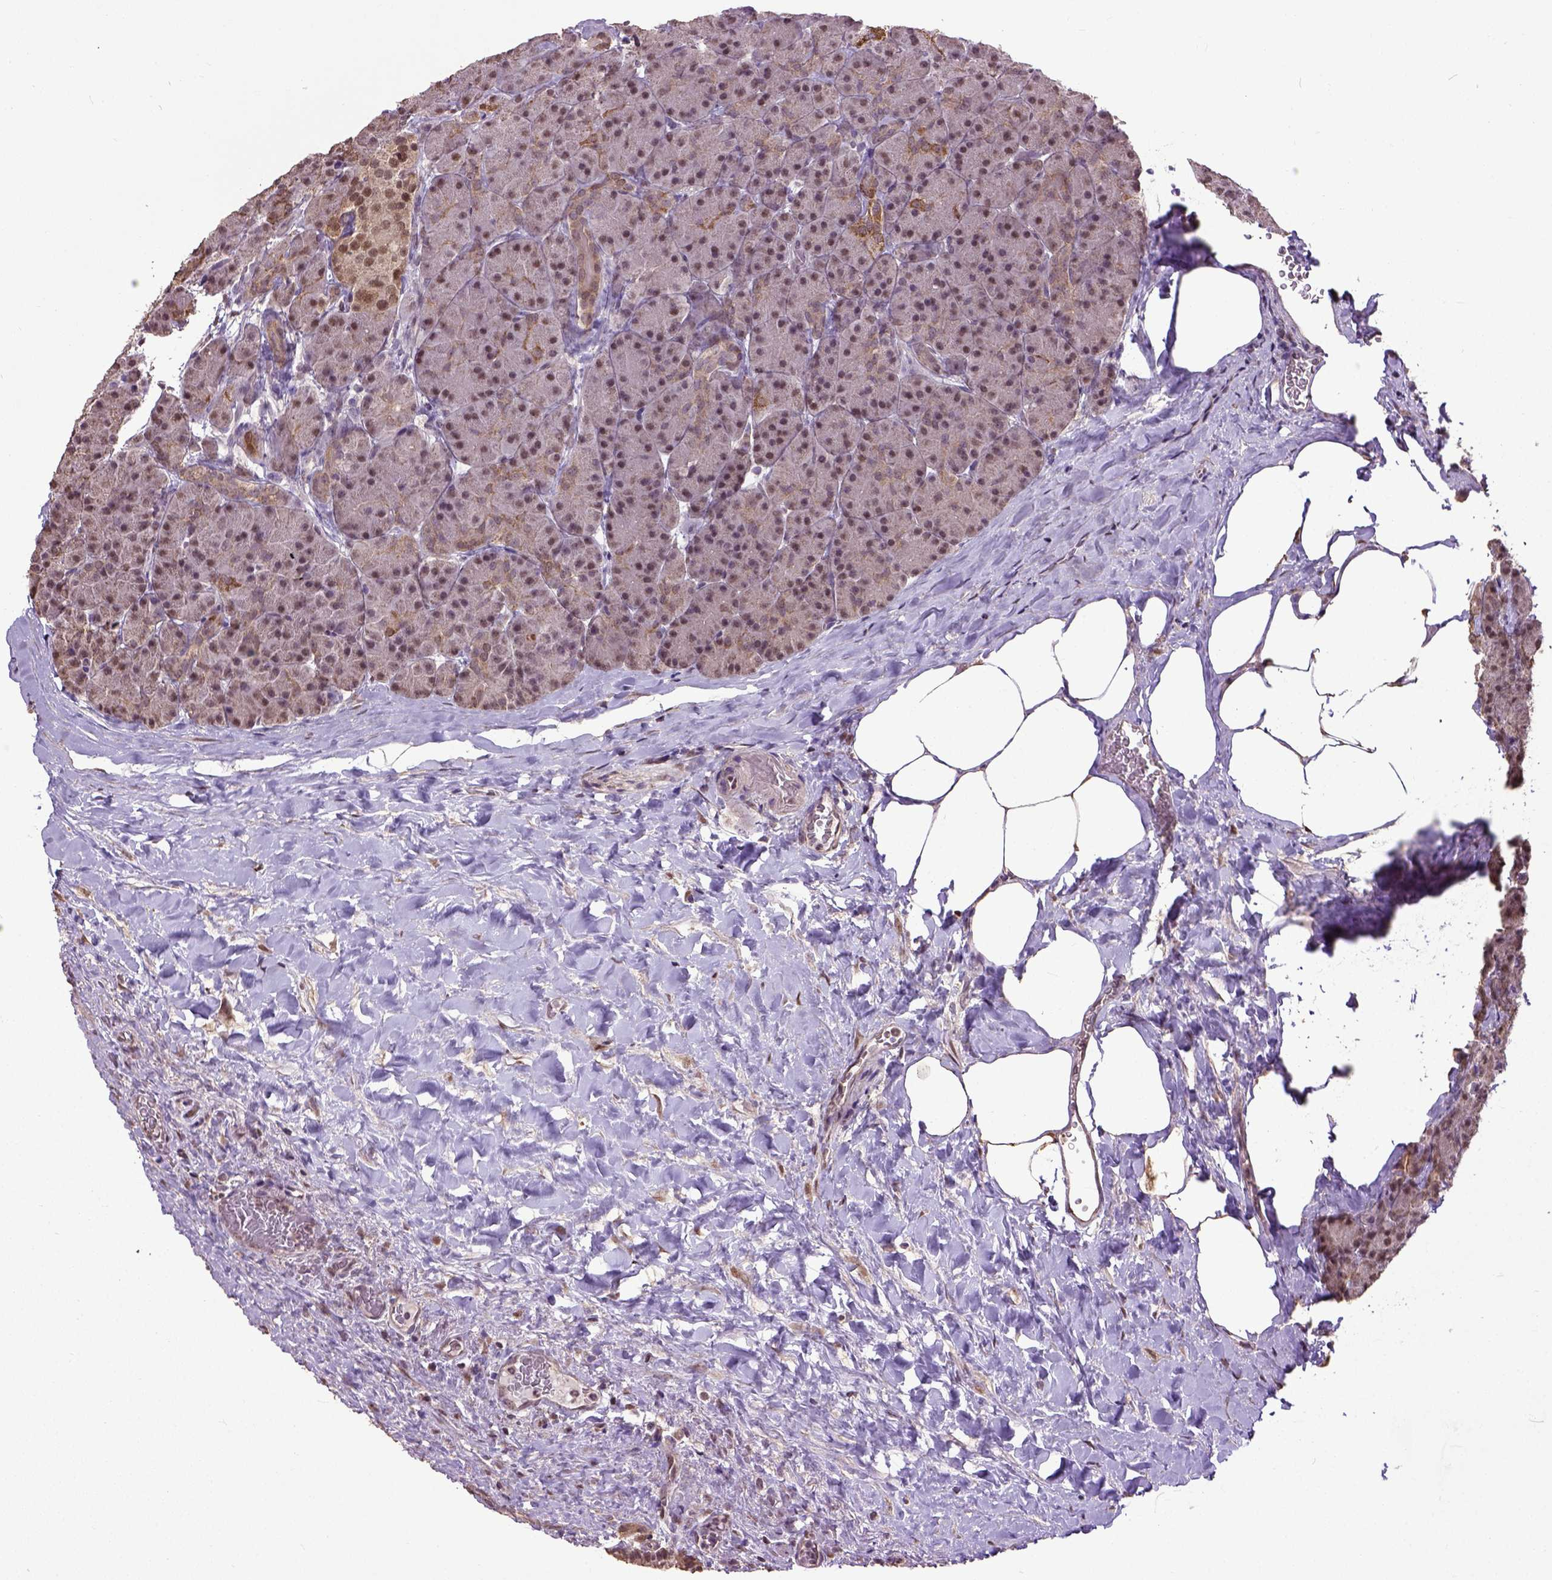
{"staining": {"intensity": "moderate", "quantity": ">75%", "location": "cytoplasmic/membranous,nuclear"}, "tissue": "pancreas", "cell_type": "Exocrine glandular cells", "image_type": "normal", "snomed": [{"axis": "morphology", "description": "Normal tissue, NOS"}, {"axis": "topography", "description": "Pancreas"}], "caption": "Immunohistochemical staining of benign pancreas reveals medium levels of moderate cytoplasmic/membranous,nuclear positivity in approximately >75% of exocrine glandular cells.", "gene": "UBA3", "patient": {"sex": "male", "age": 57}}